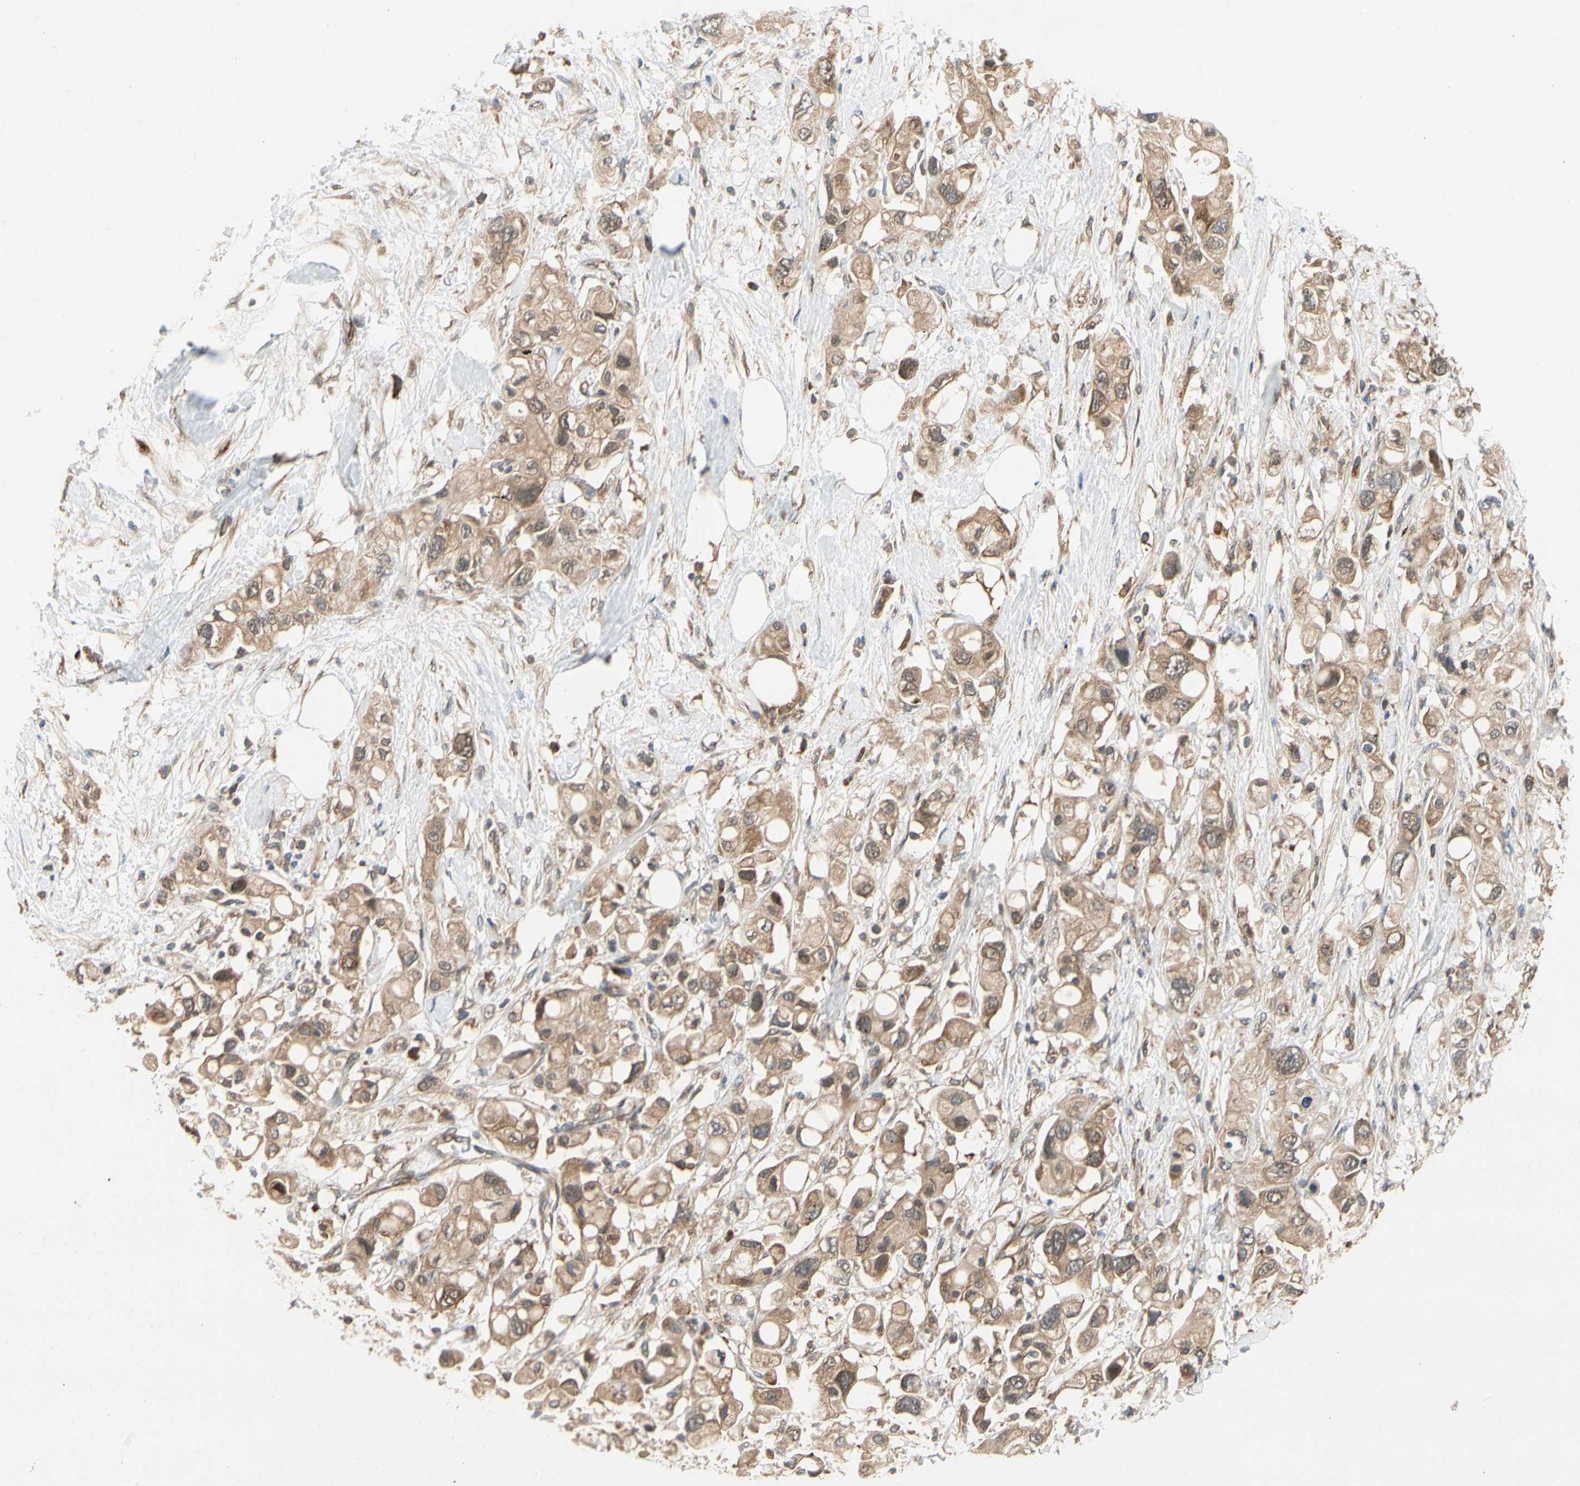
{"staining": {"intensity": "moderate", "quantity": ">75%", "location": "cytoplasmic/membranous"}, "tissue": "pancreatic cancer", "cell_type": "Tumor cells", "image_type": "cancer", "snomed": [{"axis": "morphology", "description": "Adenocarcinoma, NOS"}, {"axis": "topography", "description": "Pancreas"}], "caption": "Immunohistochemistry (IHC) image of pancreatic adenocarcinoma stained for a protein (brown), which shows medium levels of moderate cytoplasmic/membranous staining in about >75% of tumor cells.", "gene": "TDRP", "patient": {"sex": "female", "age": 56}}